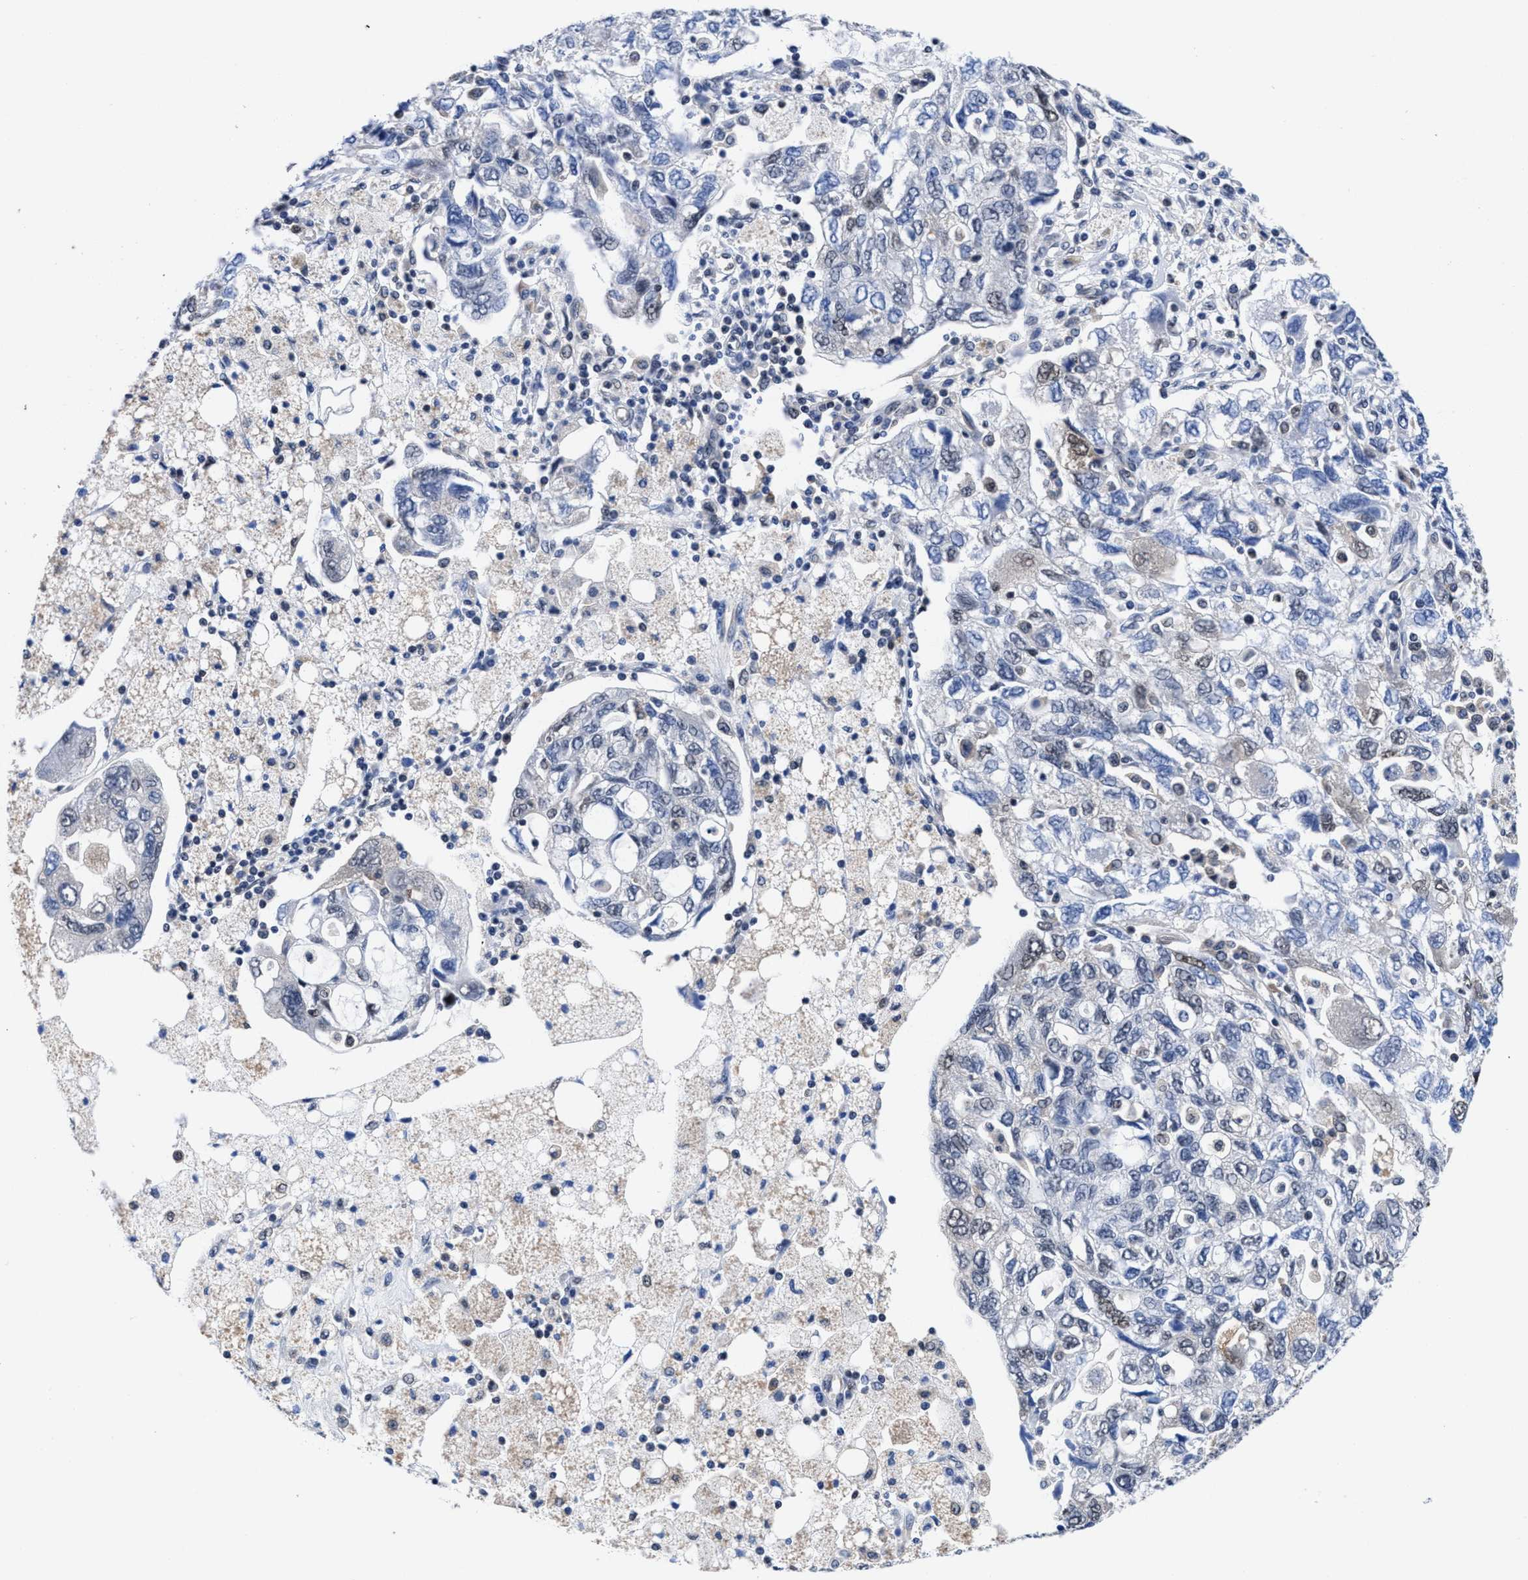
{"staining": {"intensity": "weak", "quantity": "<25%", "location": "cytoplasmic/membranous,nuclear"}, "tissue": "ovarian cancer", "cell_type": "Tumor cells", "image_type": "cancer", "snomed": [{"axis": "morphology", "description": "Carcinoma, NOS"}, {"axis": "morphology", "description": "Cystadenocarcinoma, serous, NOS"}, {"axis": "topography", "description": "Ovary"}], "caption": "Immunohistochemical staining of human ovarian serous cystadenocarcinoma displays no significant positivity in tumor cells. Brightfield microscopy of IHC stained with DAB (3,3'-diaminobenzidine) (brown) and hematoxylin (blue), captured at high magnification.", "gene": "ACLY", "patient": {"sex": "female", "age": 69}}